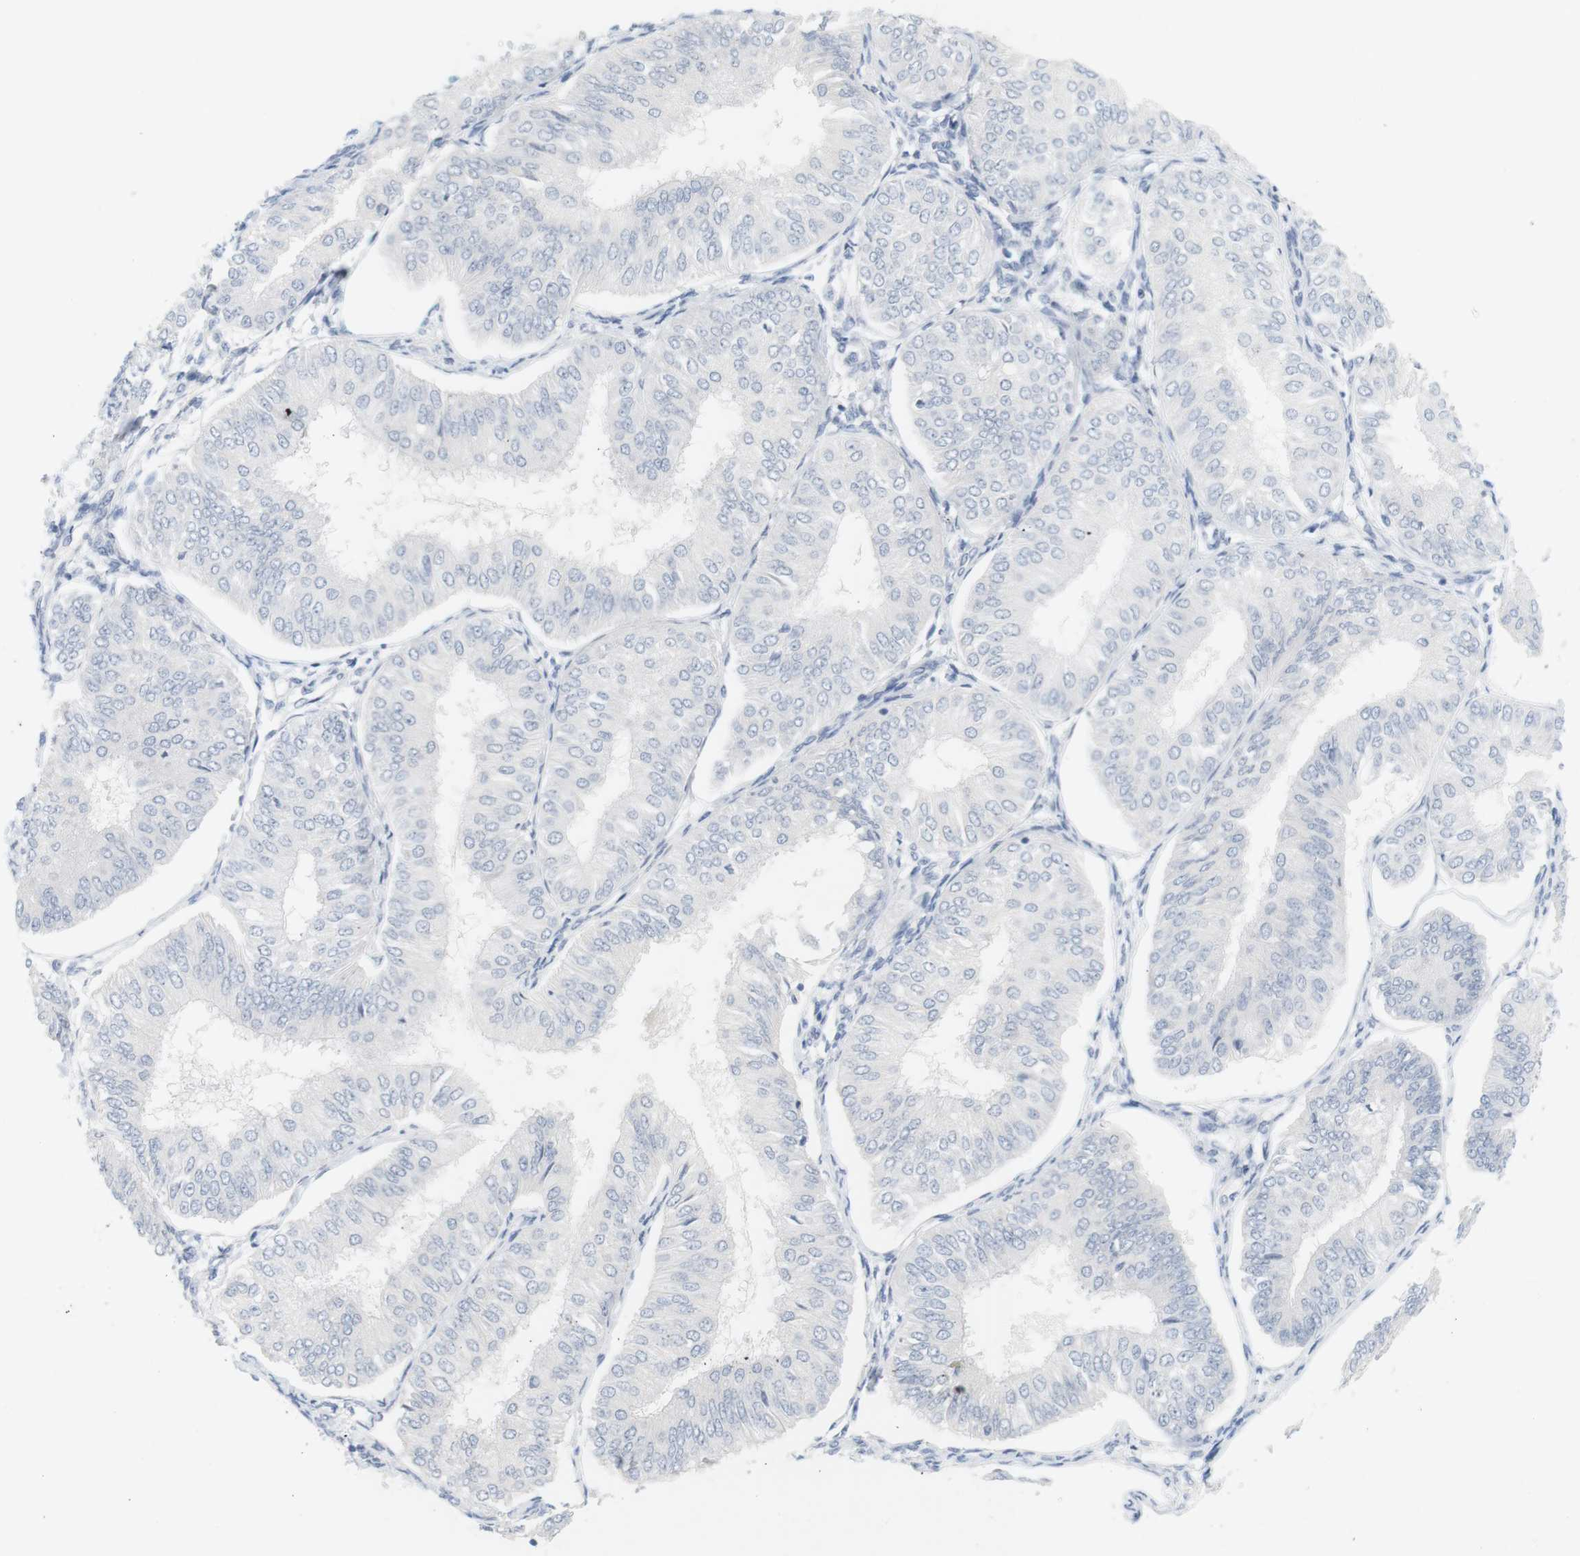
{"staining": {"intensity": "negative", "quantity": "none", "location": "none"}, "tissue": "endometrial cancer", "cell_type": "Tumor cells", "image_type": "cancer", "snomed": [{"axis": "morphology", "description": "Adenocarcinoma, NOS"}, {"axis": "topography", "description": "Endometrium"}], "caption": "Endometrial cancer (adenocarcinoma) stained for a protein using IHC displays no positivity tumor cells.", "gene": "OPRM1", "patient": {"sex": "female", "age": 58}}